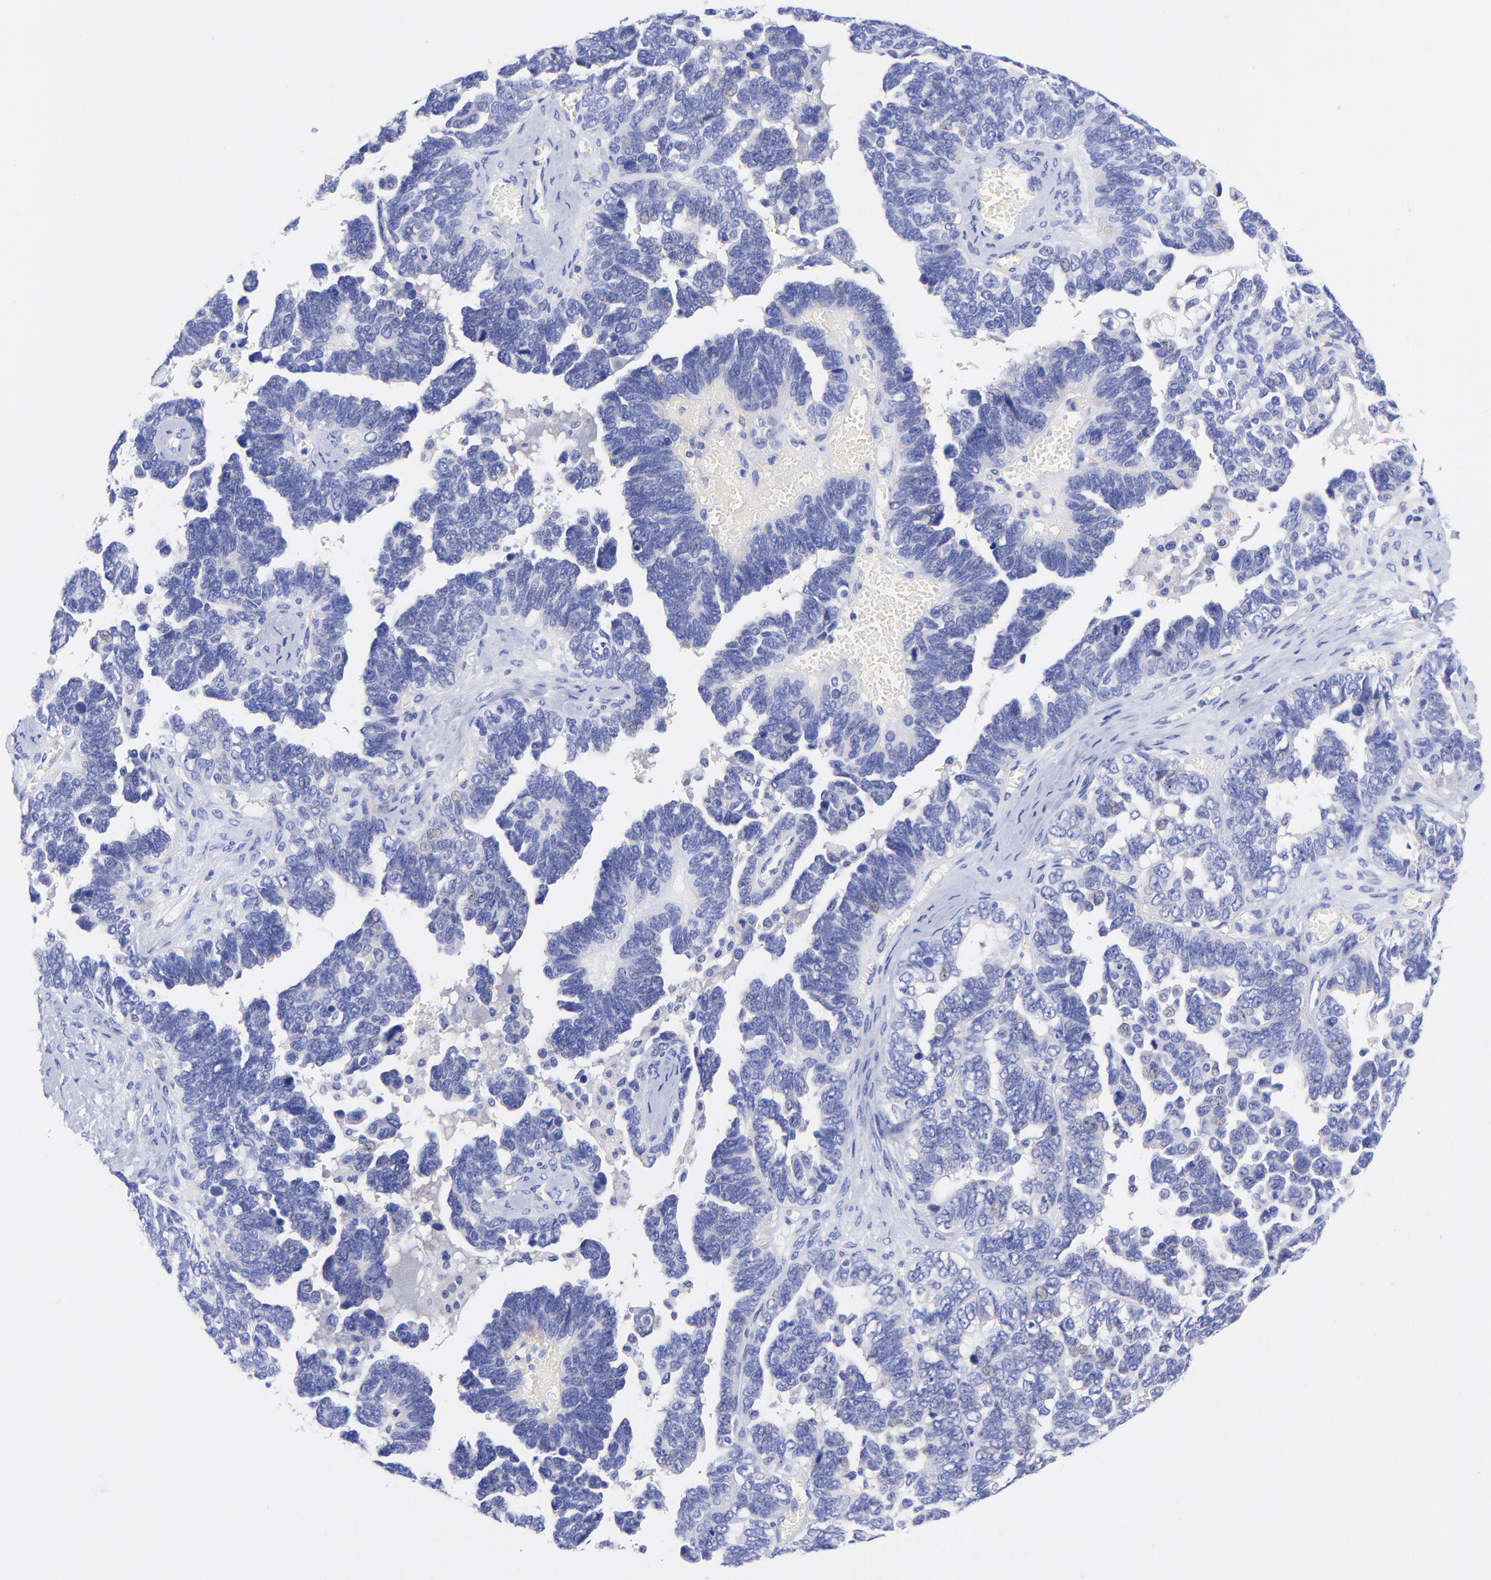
{"staining": {"intensity": "negative", "quantity": "none", "location": "none"}, "tissue": "ovarian cancer", "cell_type": "Tumor cells", "image_type": "cancer", "snomed": [{"axis": "morphology", "description": "Cystadenocarcinoma, serous, NOS"}, {"axis": "topography", "description": "Ovary"}], "caption": "The photomicrograph demonstrates no staining of tumor cells in ovarian cancer (serous cystadenocarcinoma). (Stains: DAB IHC with hematoxylin counter stain, Microscopy: brightfield microscopy at high magnification).", "gene": "GPHN", "patient": {"sex": "female", "age": 69}}